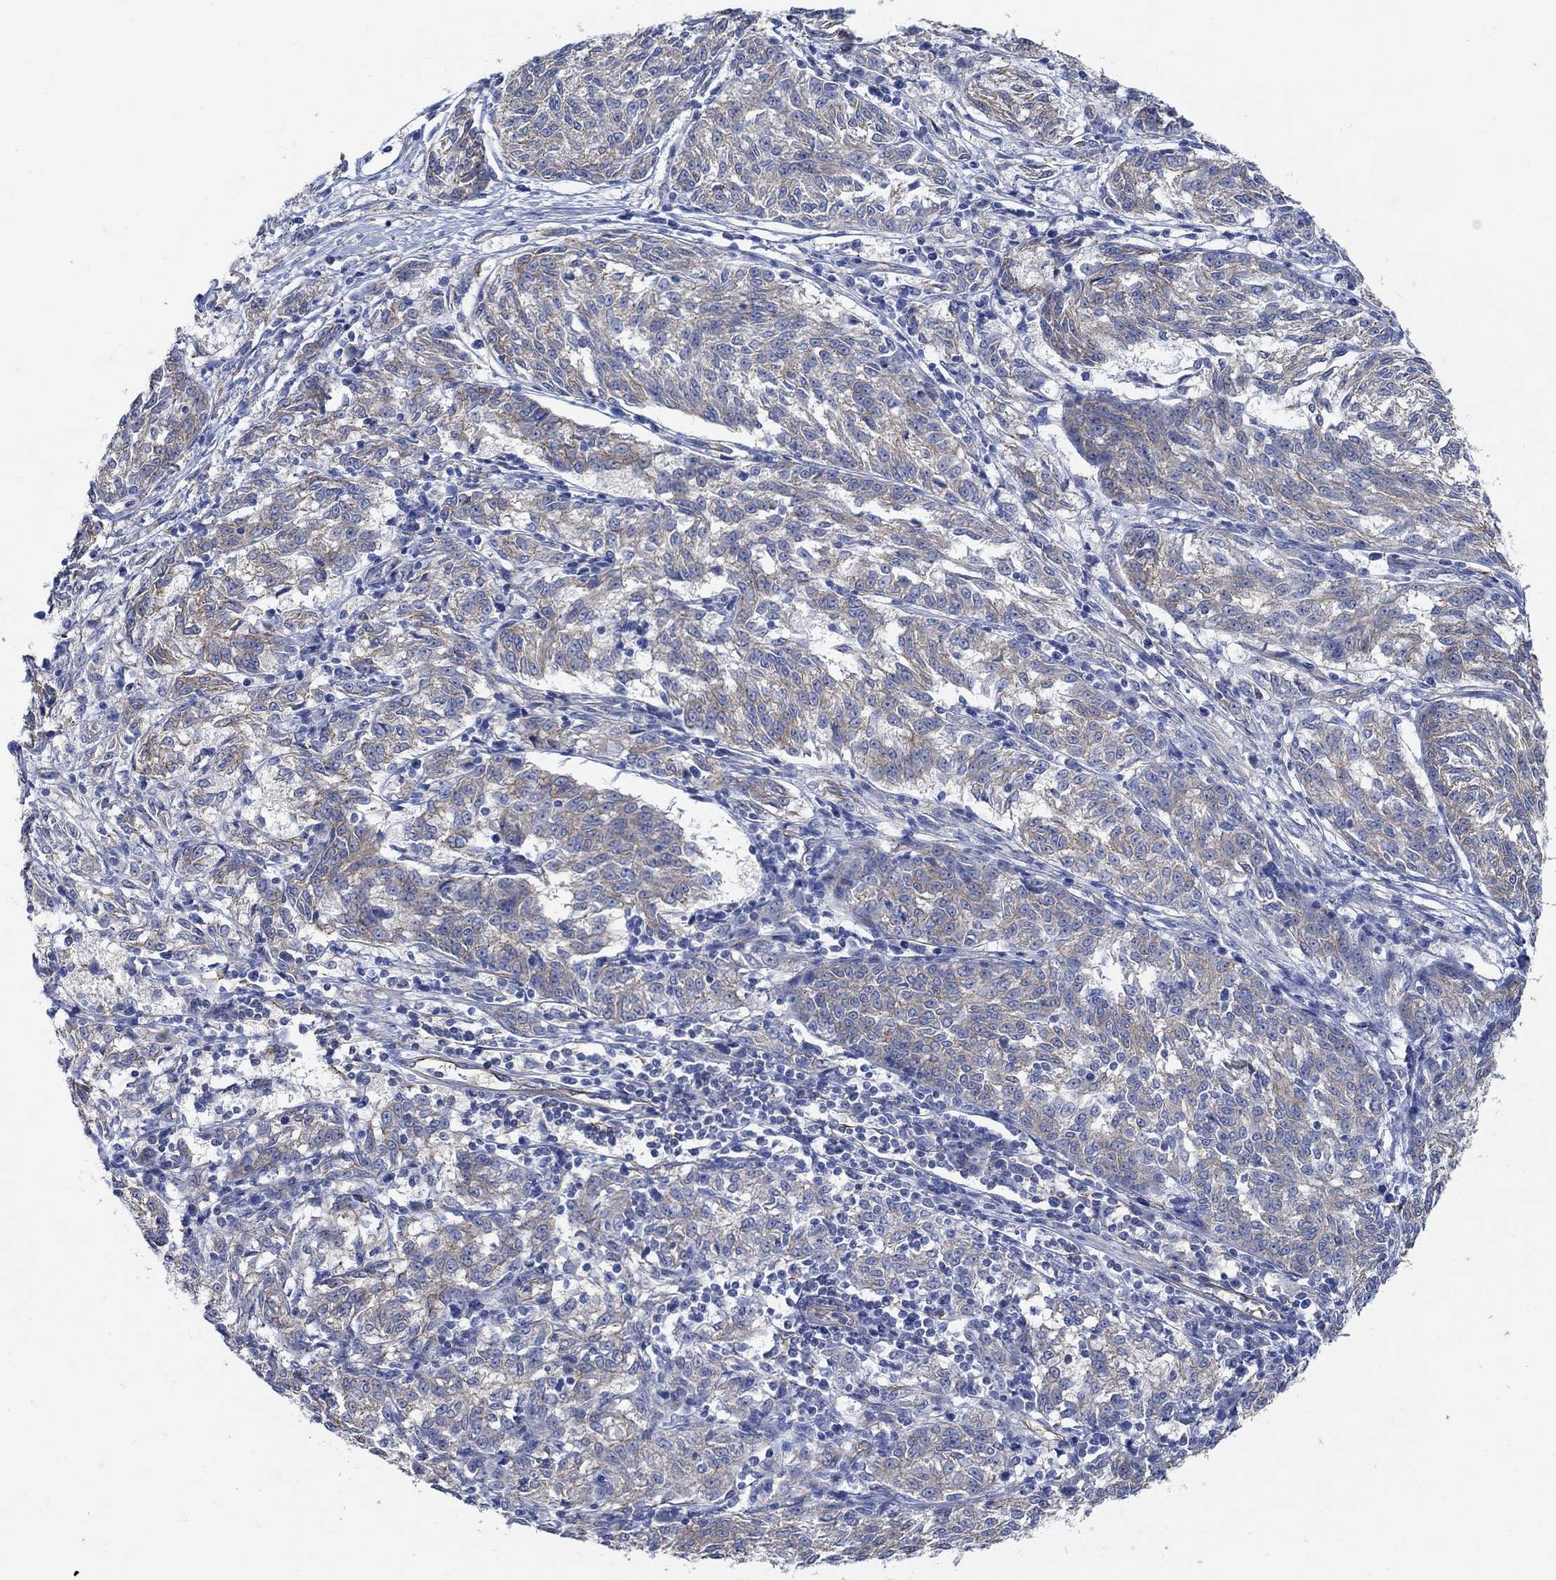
{"staining": {"intensity": "weak", "quantity": "25%-75%", "location": "cytoplasmic/membranous"}, "tissue": "melanoma", "cell_type": "Tumor cells", "image_type": "cancer", "snomed": [{"axis": "morphology", "description": "Malignant melanoma, NOS"}, {"axis": "topography", "description": "Skin"}], "caption": "Malignant melanoma stained with DAB (3,3'-diaminobenzidine) immunohistochemistry shows low levels of weak cytoplasmic/membranous expression in approximately 25%-75% of tumor cells. The staining was performed using DAB (3,3'-diaminobenzidine) to visualize the protein expression in brown, while the nuclei were stained in blue with hematoxylin (Magnification: 20x).", "gene": "TMEM198", "patient": {"sex": "female", "age": 72}}